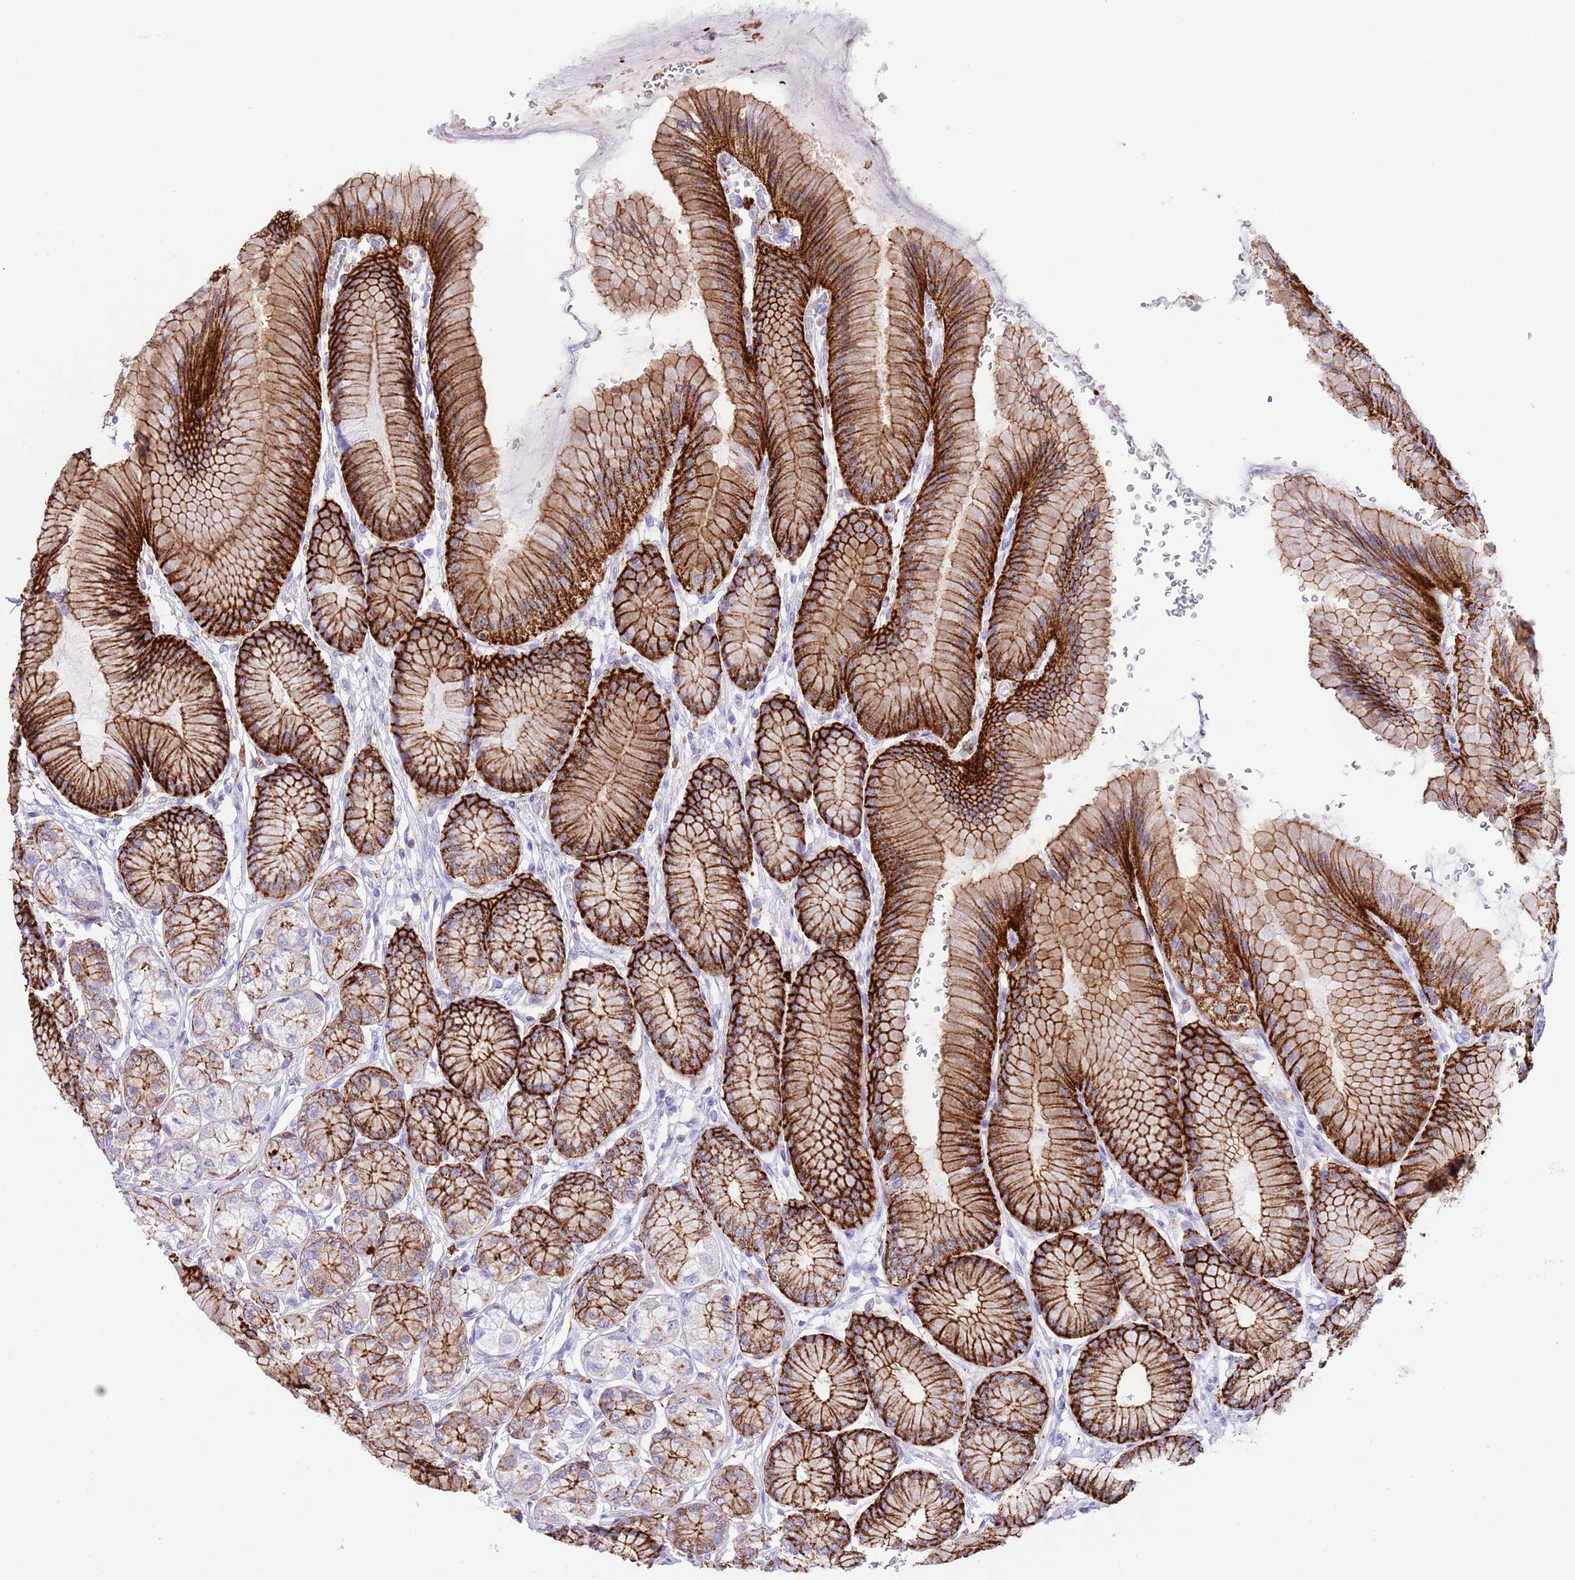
{"staining": {"intensity": "strong", "quantity": ">75%", "location": "cytoplasmic/membranous"}, "tissue": "stomach", "cell_type": "Glandular cells", "image_type": "normal", "snomed": [{"axis": "morphology", "description": "Normal tissue, NOS"}, {"axis": "morphology", "description": "Adenocarcinoma, NOS"}, {"axis": "morphology", "description": "Adenocarcinoma, High grade"}, {"axis": "topography", "description": "Stomach, upper"}, {"axis": "topography", "description": "Stomach"}], "caption": "Stomach stained for a protein exhibits strong cytoplasmic/membranous positivity in glandular cells. (Stains: DAB in brown, nuclei in blue, Microscopy: brightfield microscopy at high magnification).", "gene": "EFHD2", "patient": {"sex": "female", "age": 65}}